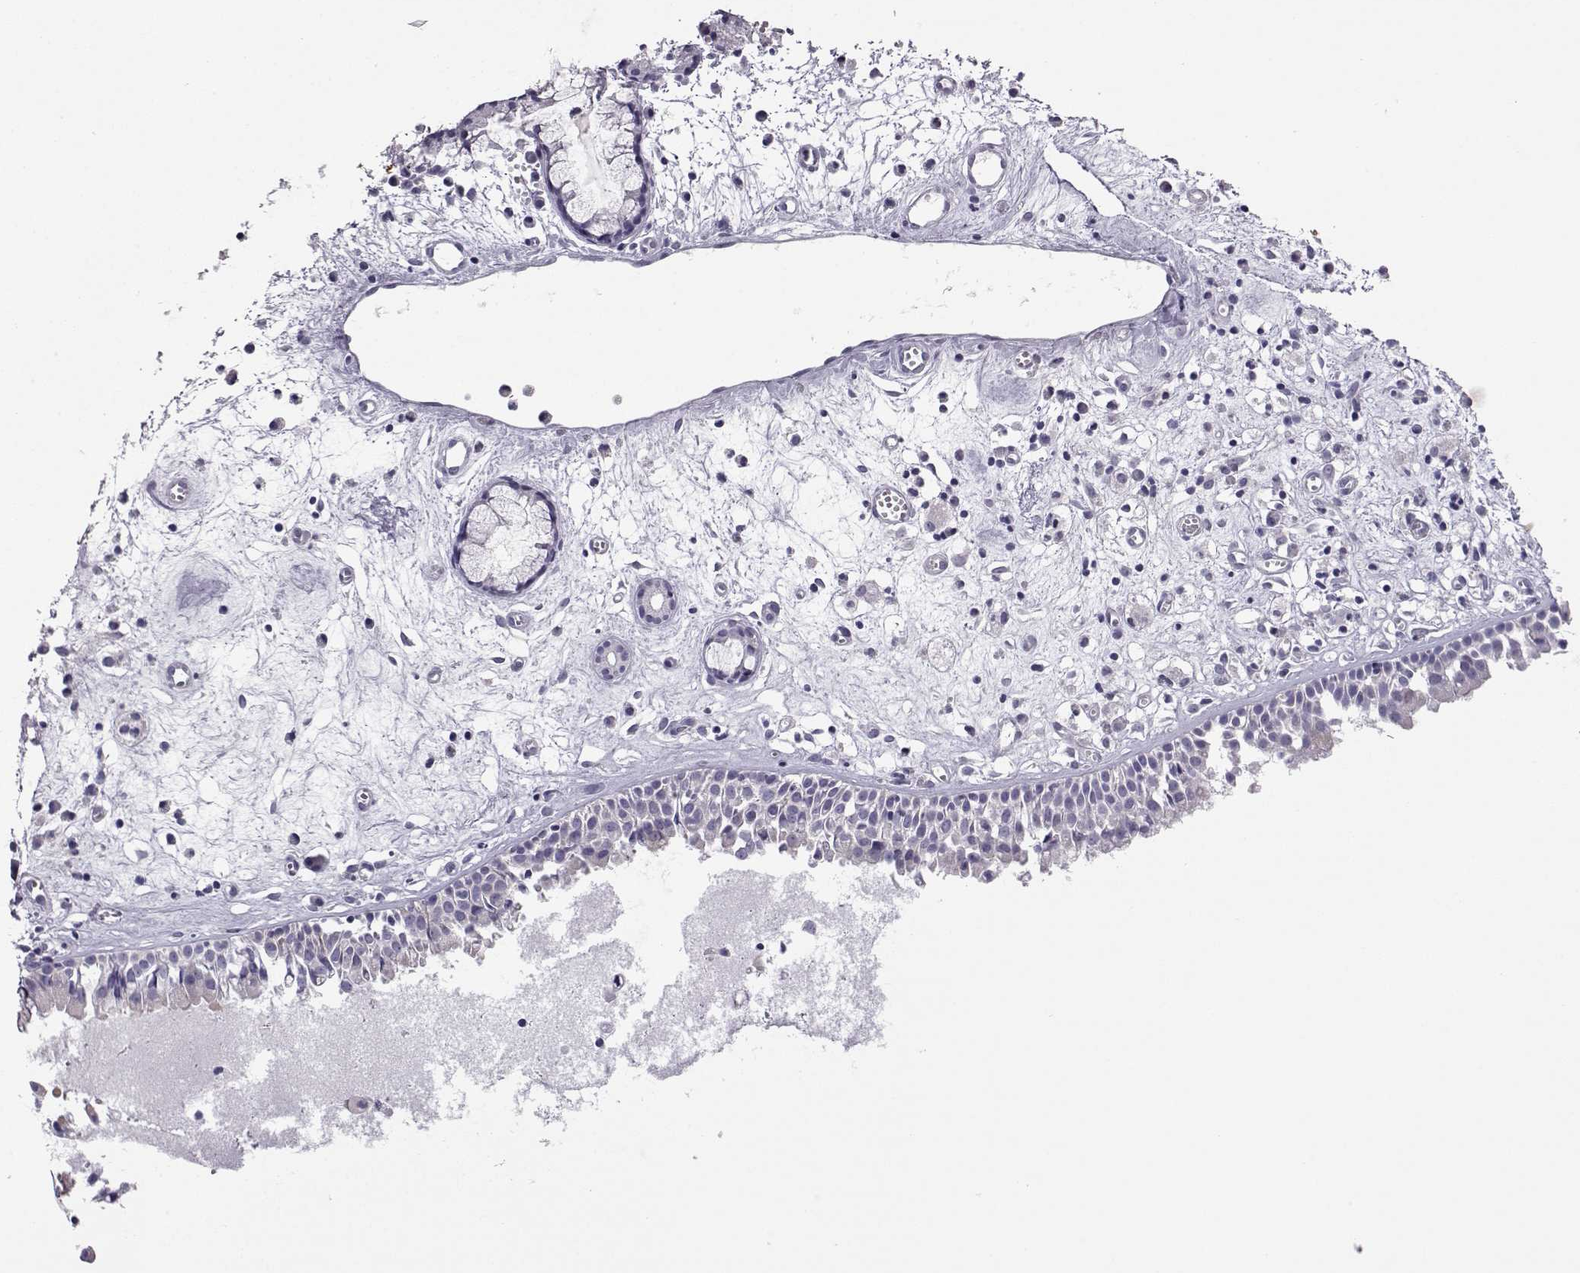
{"staining": {"intensity": "negative", "quantity": "none", "location": "none"}, "tissue": "nasopharynx", "cell_type": "Respiratory epithelial cells", "image_type": "normal", "snomed": [{"axis": "morphology", "description": "Normal tissue, NOS"}, {"axis": "topography", "description": "Nasopharynx"}], "caption": "An IHC micrograph of benign nasopharynx is shown. There is no staining in respiratory epithelial cells of nasopharynx.", "gene": "VGF", "patient": {"sex": "male", "age": 61}}